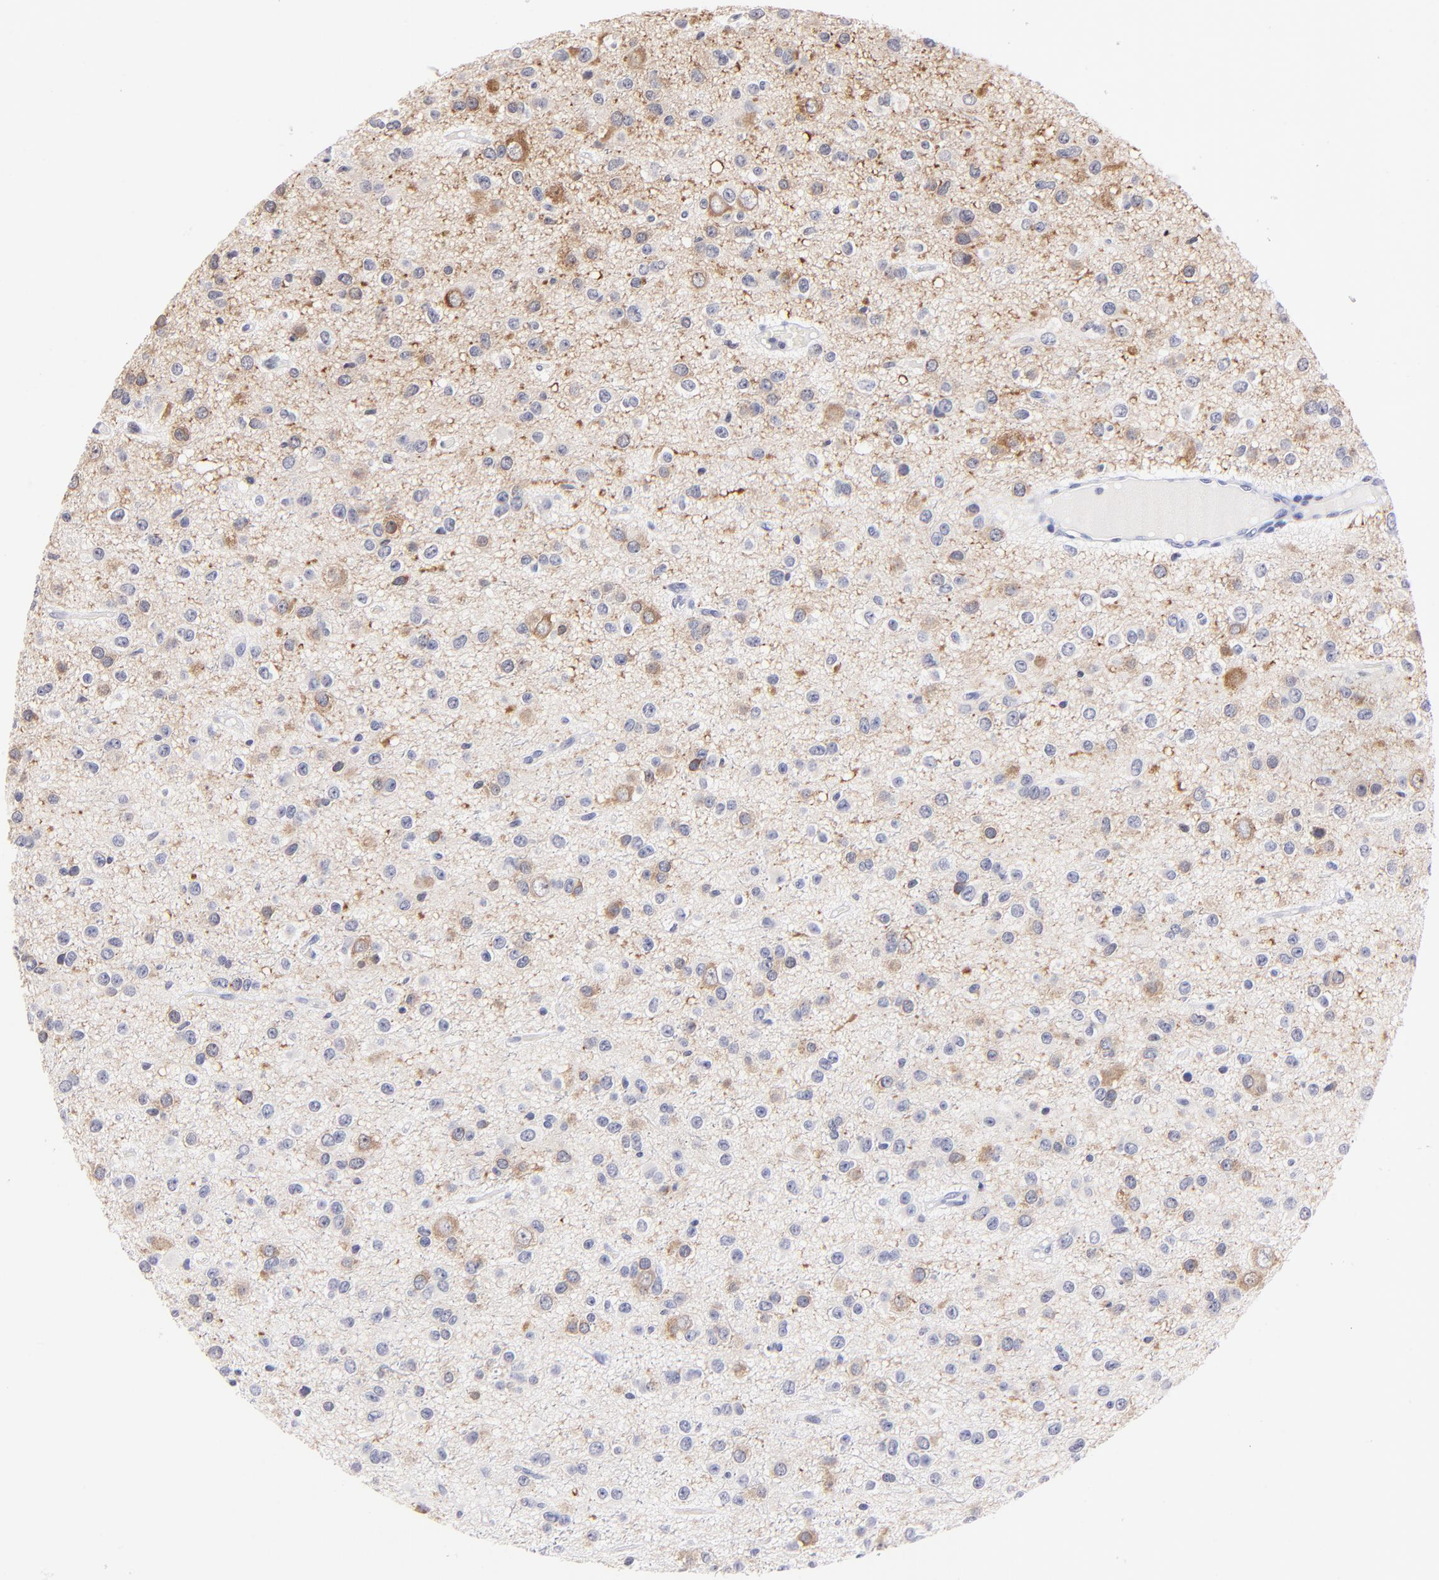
{"staining": {"intensity": "negative", "quantity": "none", "location": "none"}, "tissue": "glioma", "cell_type": "Tumor cells", "image_type": "cancer", "snomed": [{"axis": "morphology", "description": "Glioma, malignant, Low grade"}, {"axis": "topography", "description": "Brain"}], "caption": "High power microscopy image of an immunohistochemistry micrograph of malignant glioma (low-grade), revealing no significant expression in tumor cells.", "gene": "ZNF155", "patient": {"sex": "male", "age": 42}}